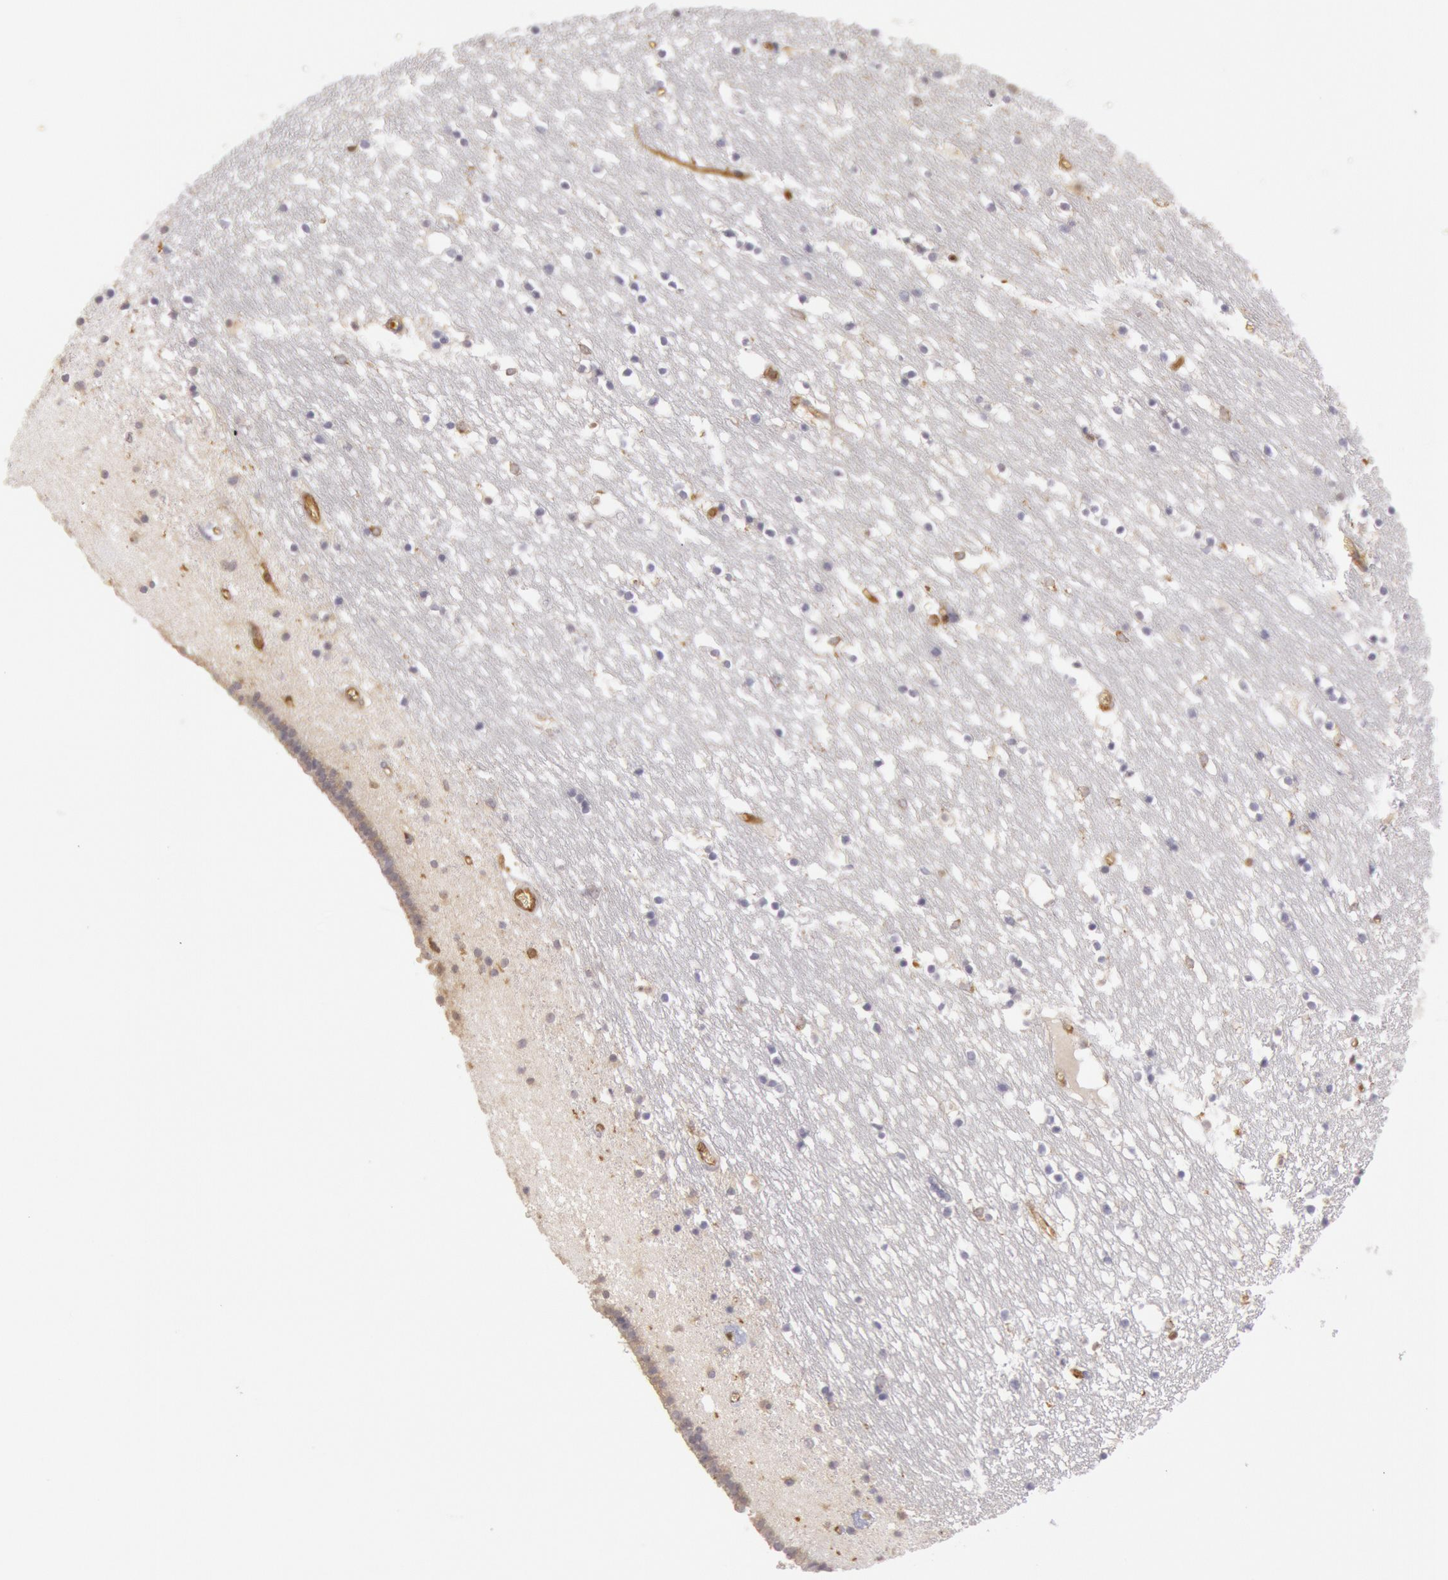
{"staining": {"intensity": "negative", "quantity": "none", "location": "none"}, "tissue": "caudate", "cell_type": "Glial cells", "image_type": "normal", "snomed": [{"axis": "morphology", "description": "Normal tissue, NOS"}, {"axis": "topography", "description": "Lateral ventricle wall"}], "caption": "Immunohistochemistry (IHC) photomicrograph of unremarkable caudate: human caudate stained with DAB exhibits no significant protein staining in glial cells.", "gene": "IKBKB", "patient": {"sex": "male", "age": 45}}